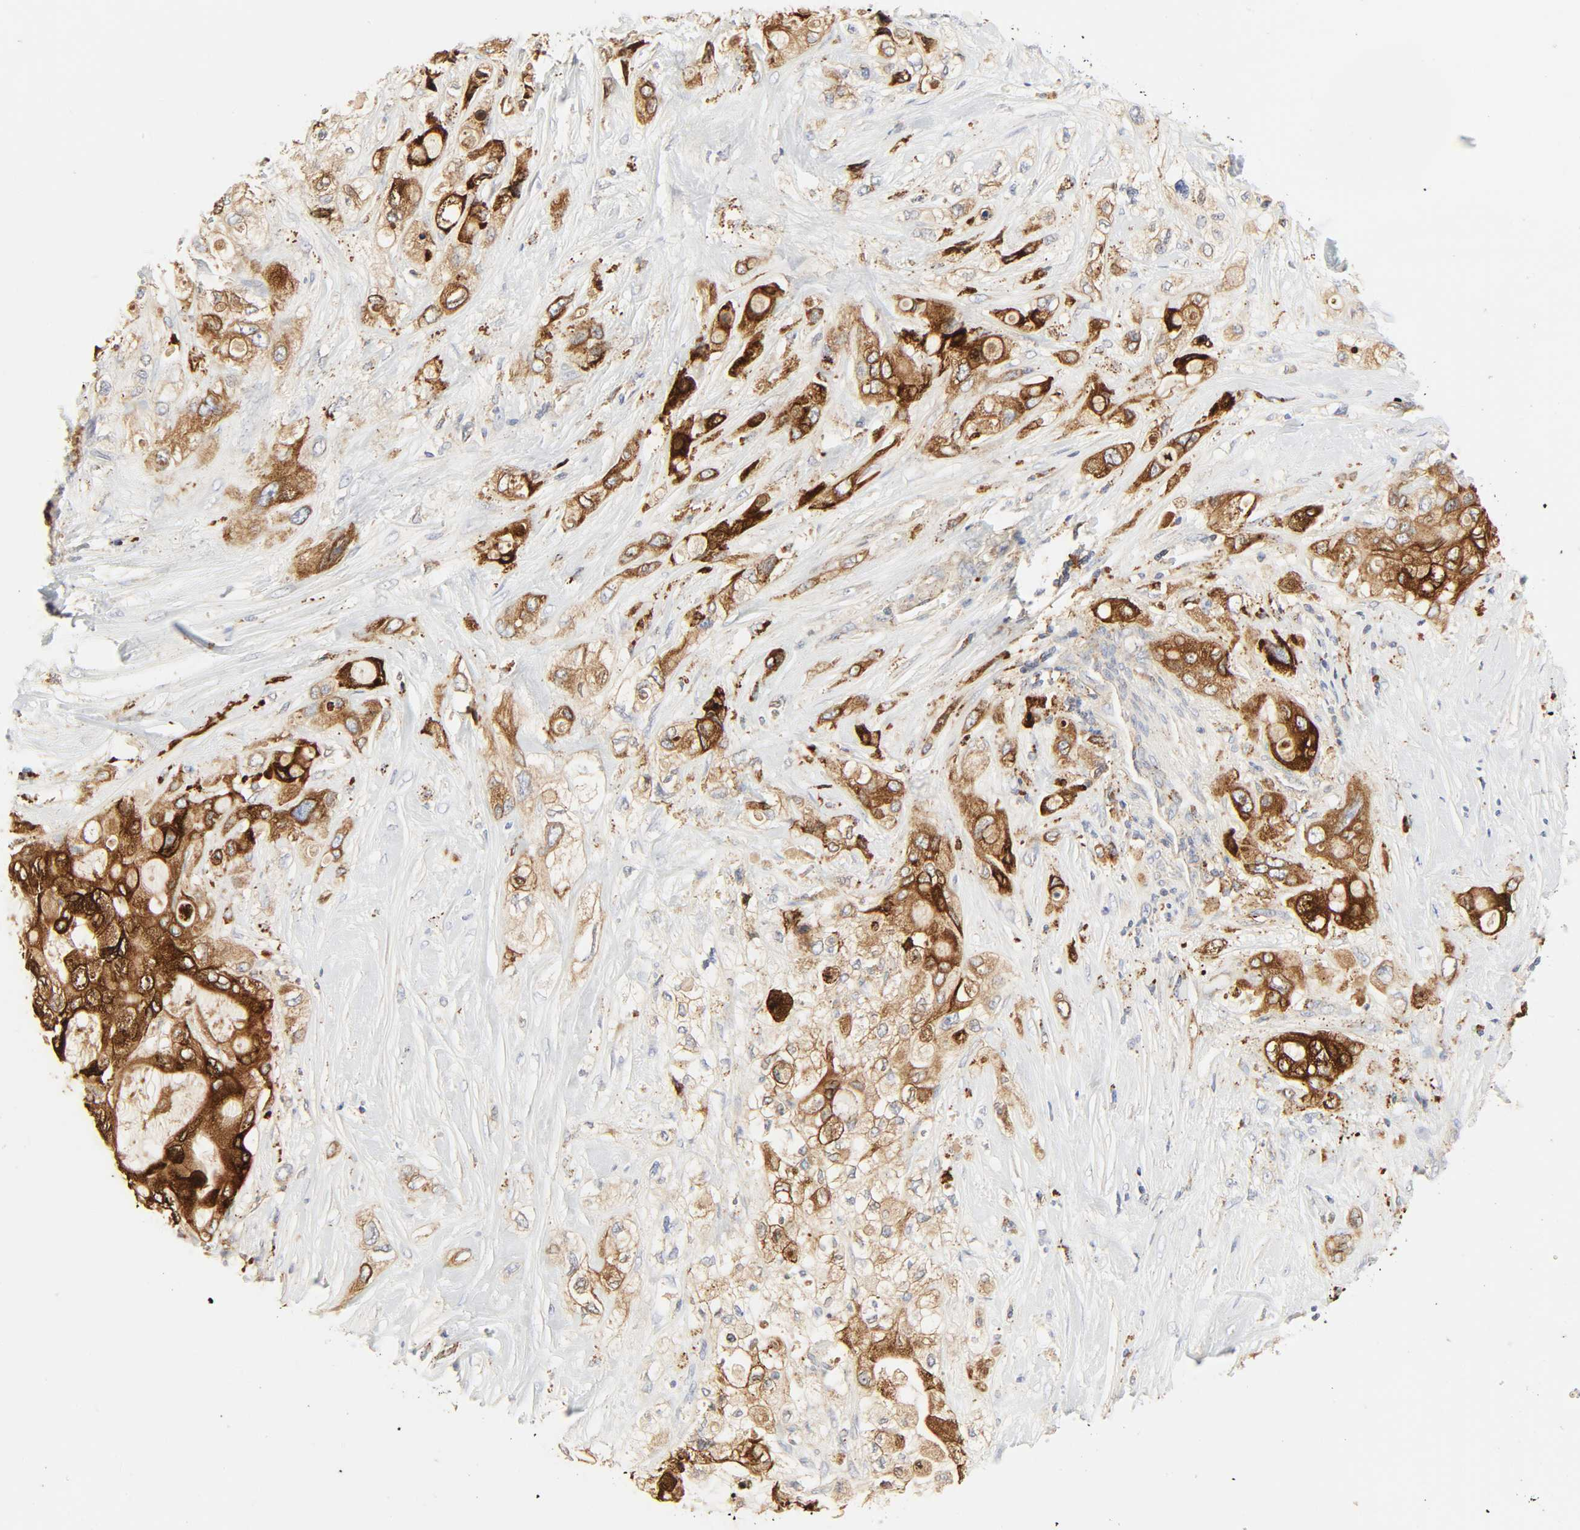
{"staining": {"intensity": "strong", "quantity": ">75%", "location": "cytoplasmic/membranous"}, "tissue": "pancreatic cancer", "cell_type": "Tumor cells", "image_type": "cancer", "snomed": [{"axis": "morphology", "description": "Adenocarcinoma, NOS"}, {"axis": "topography", "description": "Pancreas"}], "caption": "A high-resolution image shows immunohistochemistry (IHC) staining of adenocarcinoma (pancreatic), which demonstrates strong cytoplasmic/membranous positivity in about >75% of tumor cells. (DAB = brown stain, brightfield microscopy at high magnification).", "gene": "CAMK2A", "patient": {"sex": "female", "age": 59}}